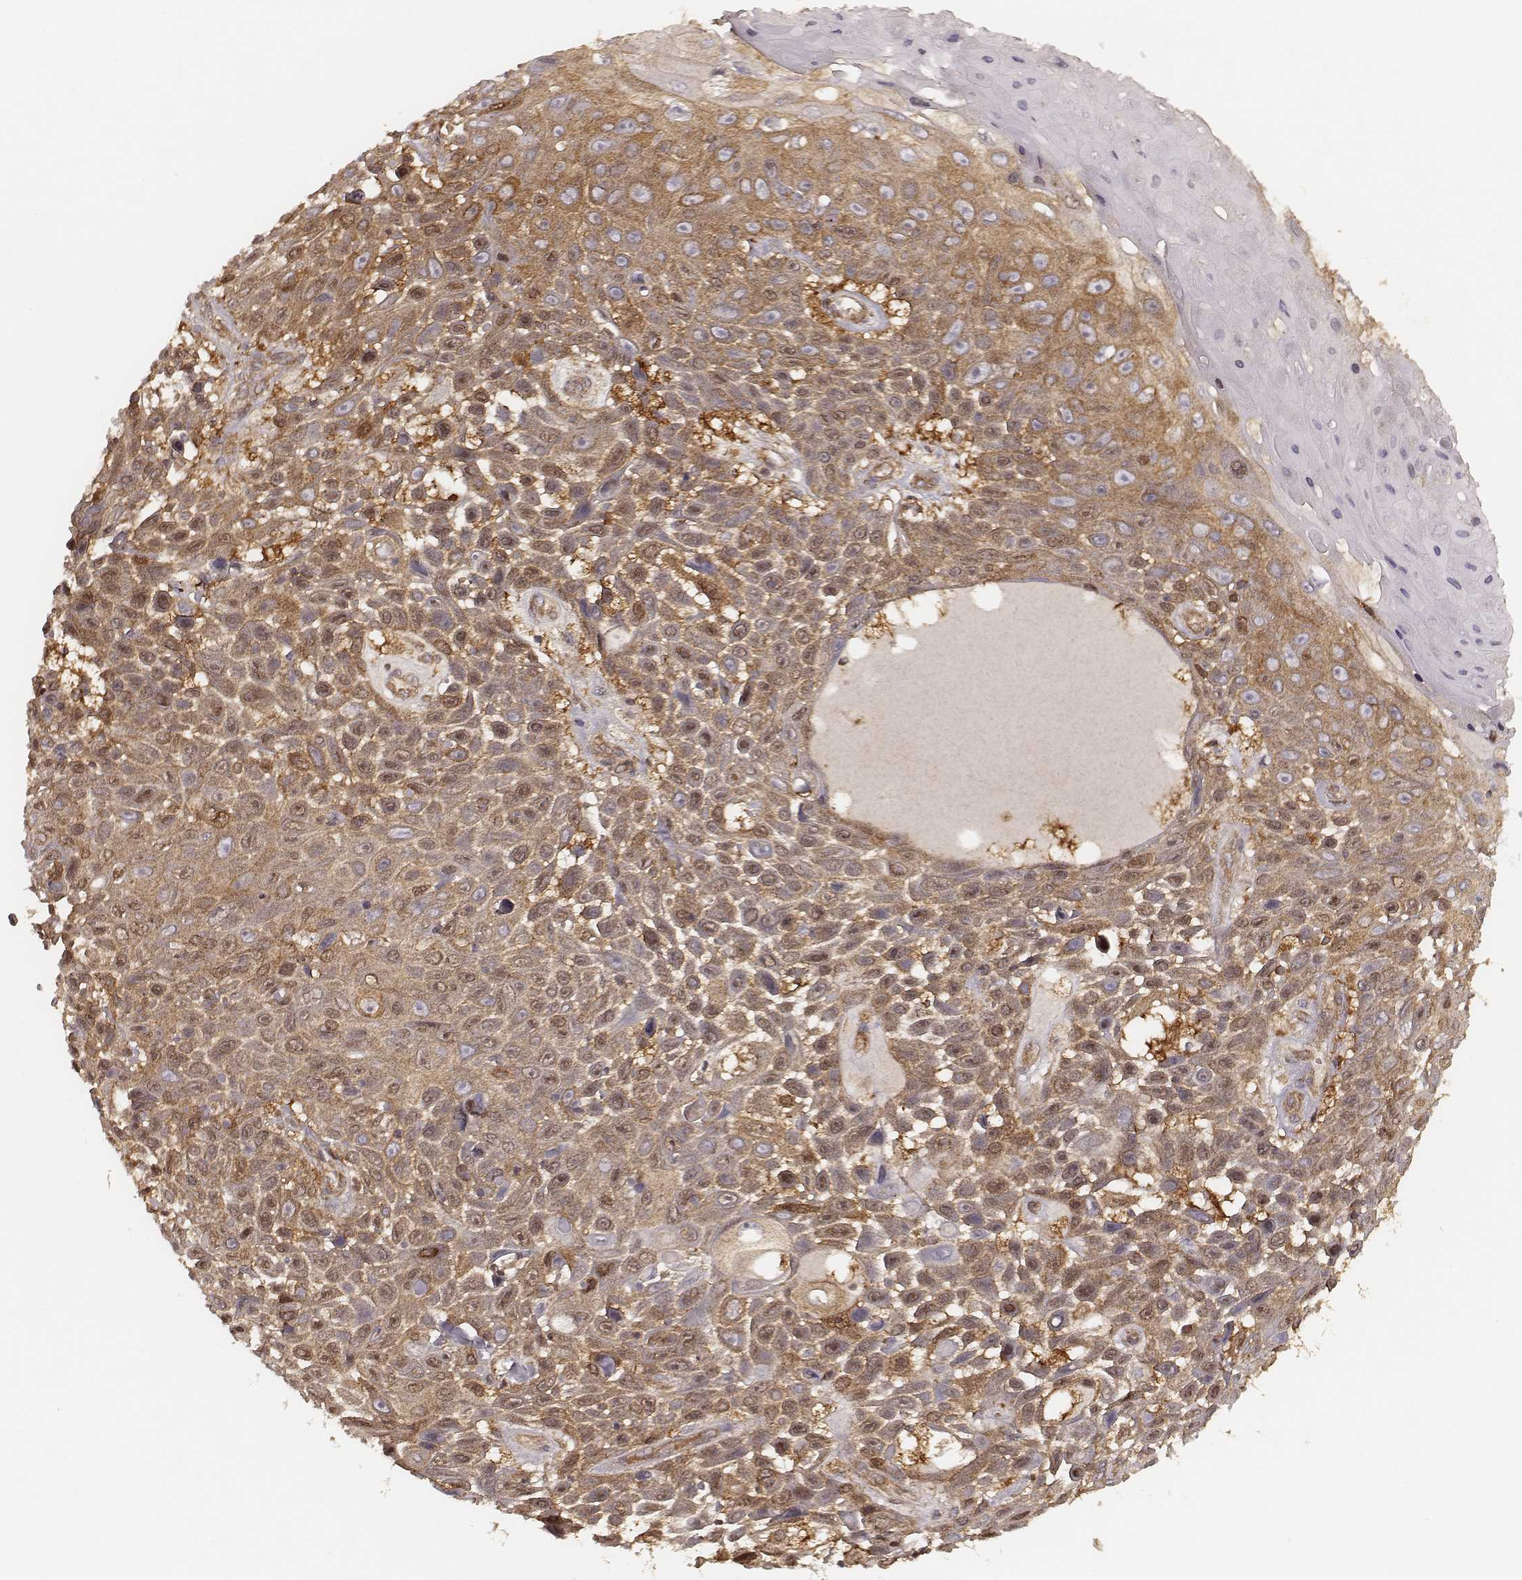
{"staining": {"intensity": "moderate", "quantity": ">75%", "location": "cytoplasmic/membranous"}, "tissue": "skin cancer", "cell_type": "Tumor cells", "image_type": "cancer", "snomed": [{"axis": "morphology", "description": "Squamous cell carcinoma, NOS"}, {"axis": "topography", "description": "Skin"}], "caption": "This photomicrograph exhibits IHC staining of human skin cancer (squamous cell carcinoma), with medium moderate cytoplasmic/membranous expression in about >75% of tumor cells.", "gene": "CARS1", "patient": {"sex": "male", "age": 82}}